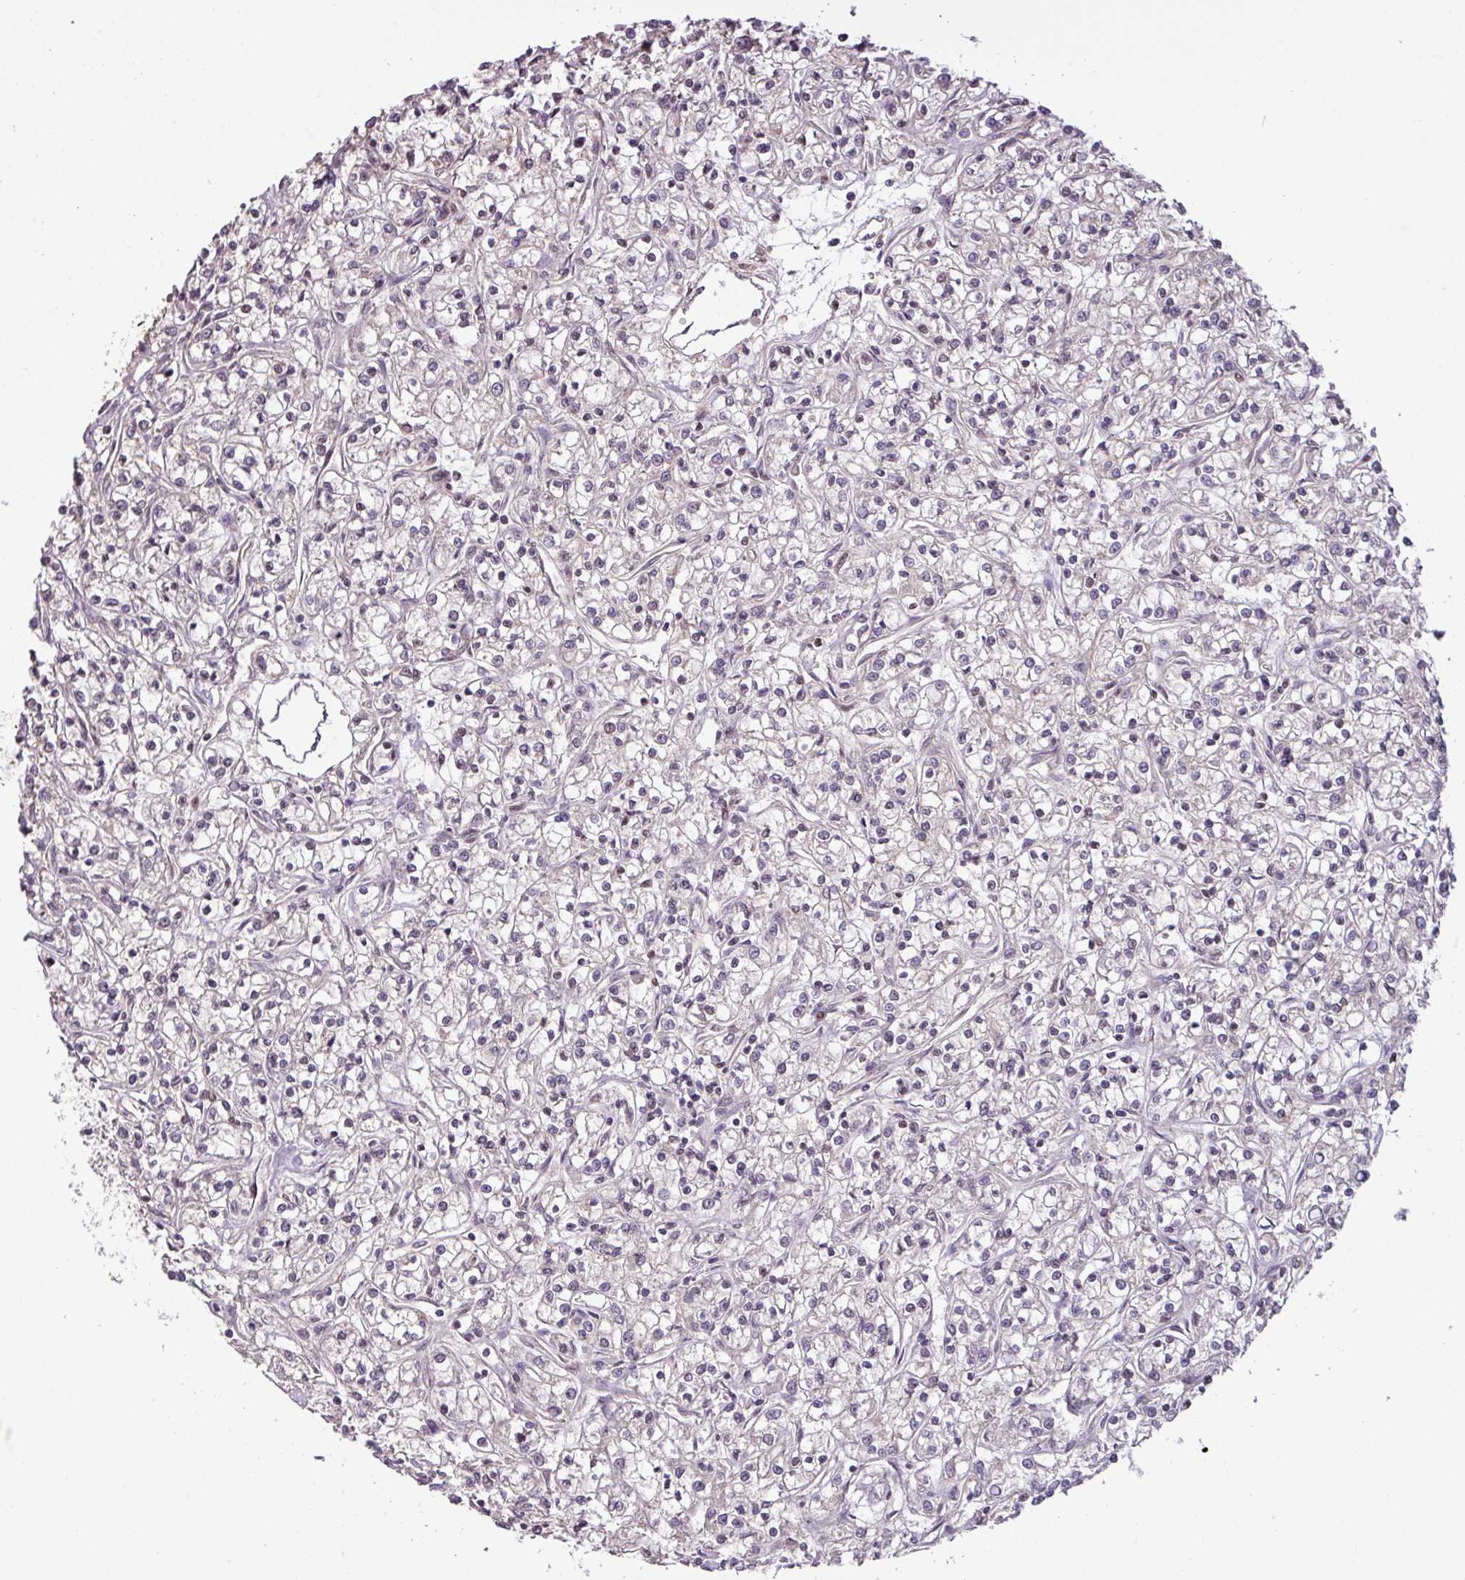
{"staining": {"intensity": "negative", "quantity": "none", "location": "none"}, "tissue": "renal cancer", "cell_type": "Tumor cells", "image_type": "cancer", "snomed": [{"axis": "morphology", "description": "Adenocarcinoma, NOS"}, {"axis": "topography", "description": "Kidney"}], "caption": "Tumor cells show no significant staining in renal cancer. (Brightfield microscopy of DAB (3,3'-diaminobenzidine) immunohistochemistry (IHC) at high magnification).", "gene": "IRF2BPL", "patient": {"sex": "female", "age": 59}}